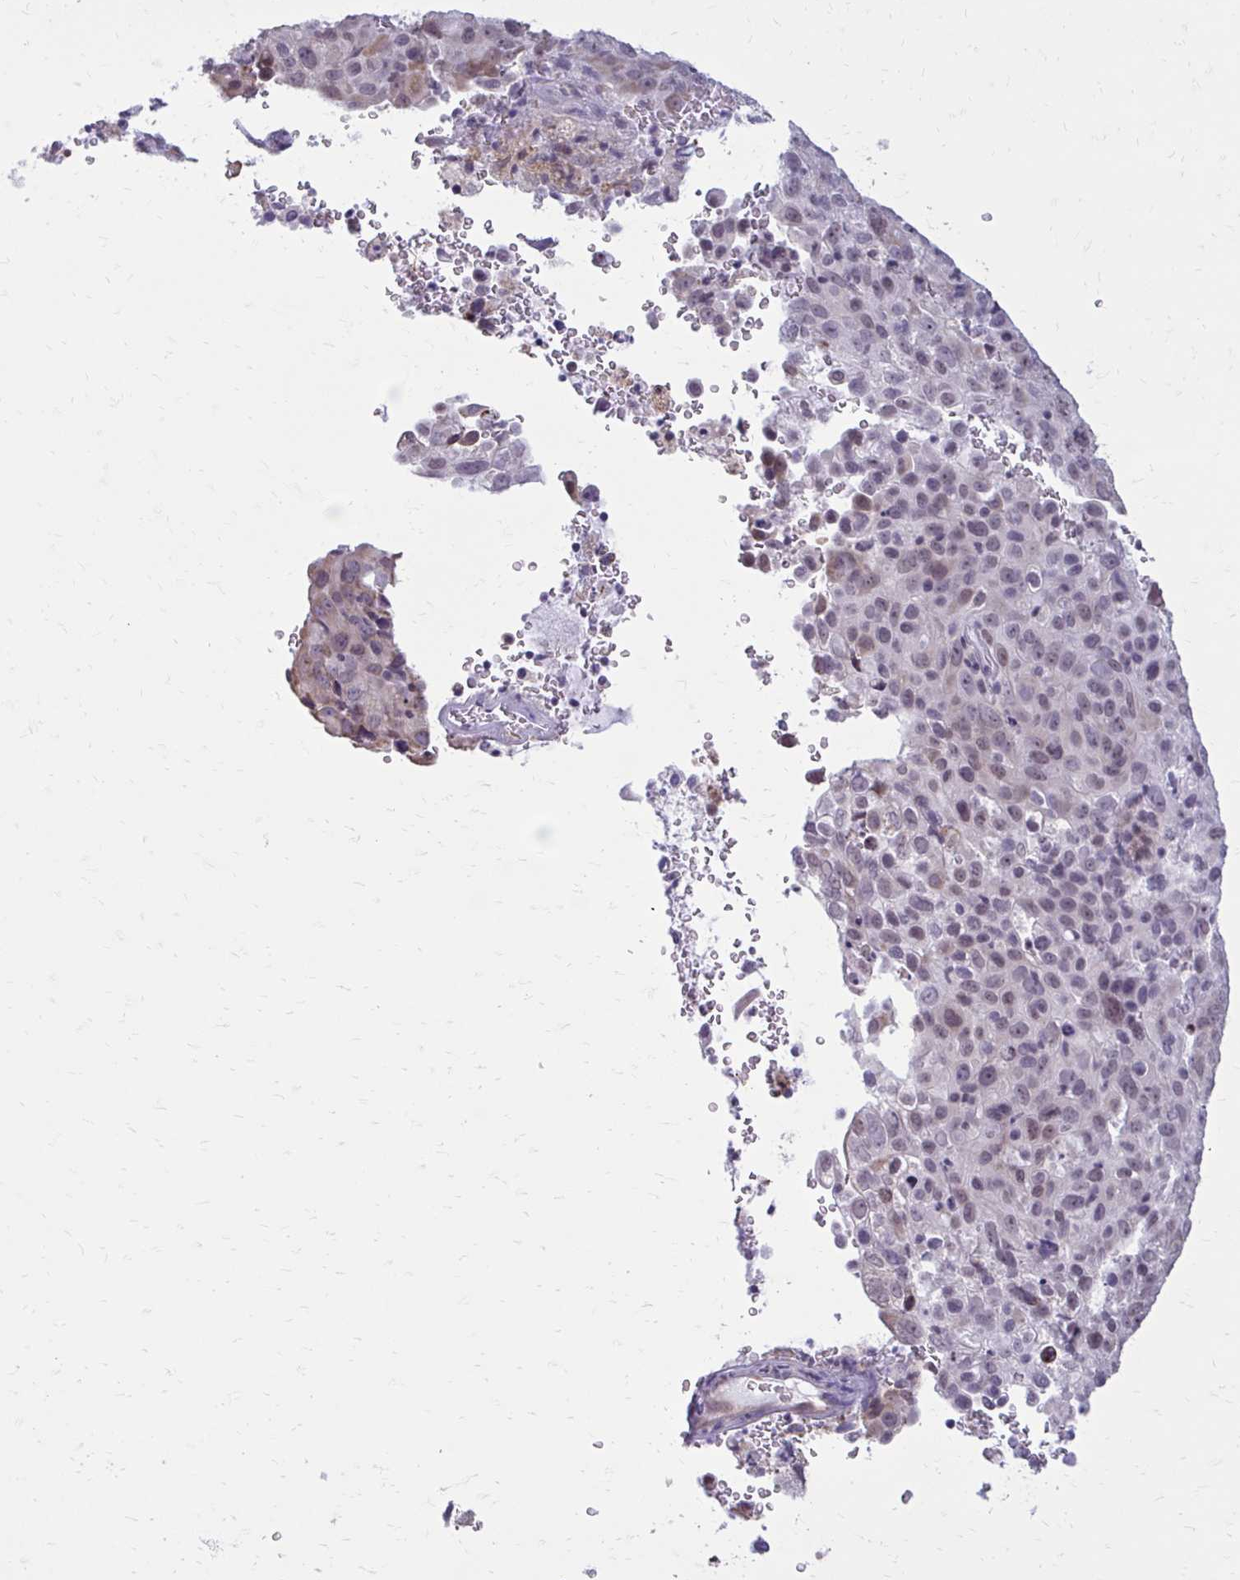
{"staining": {"intensity": "weak", "quantity": "<25%", "location": "nuclear"}, "tissue": "cervical cancer", "cell_type": "Tumor cells", "image_type": "cancer", "snomed": [{"axis": "morphology", "description": "Squamous cell carcinoma, NOS"}, {"axis": "topography", "description": "Cervix"}], "caption": "This is an immunohistochemistry micrograph of human squamous cell carcinoma (cervical). There is no positivity in tumor cells.", "gene": "PROSER1", "patient": {"sex": "female", "age": 44}}